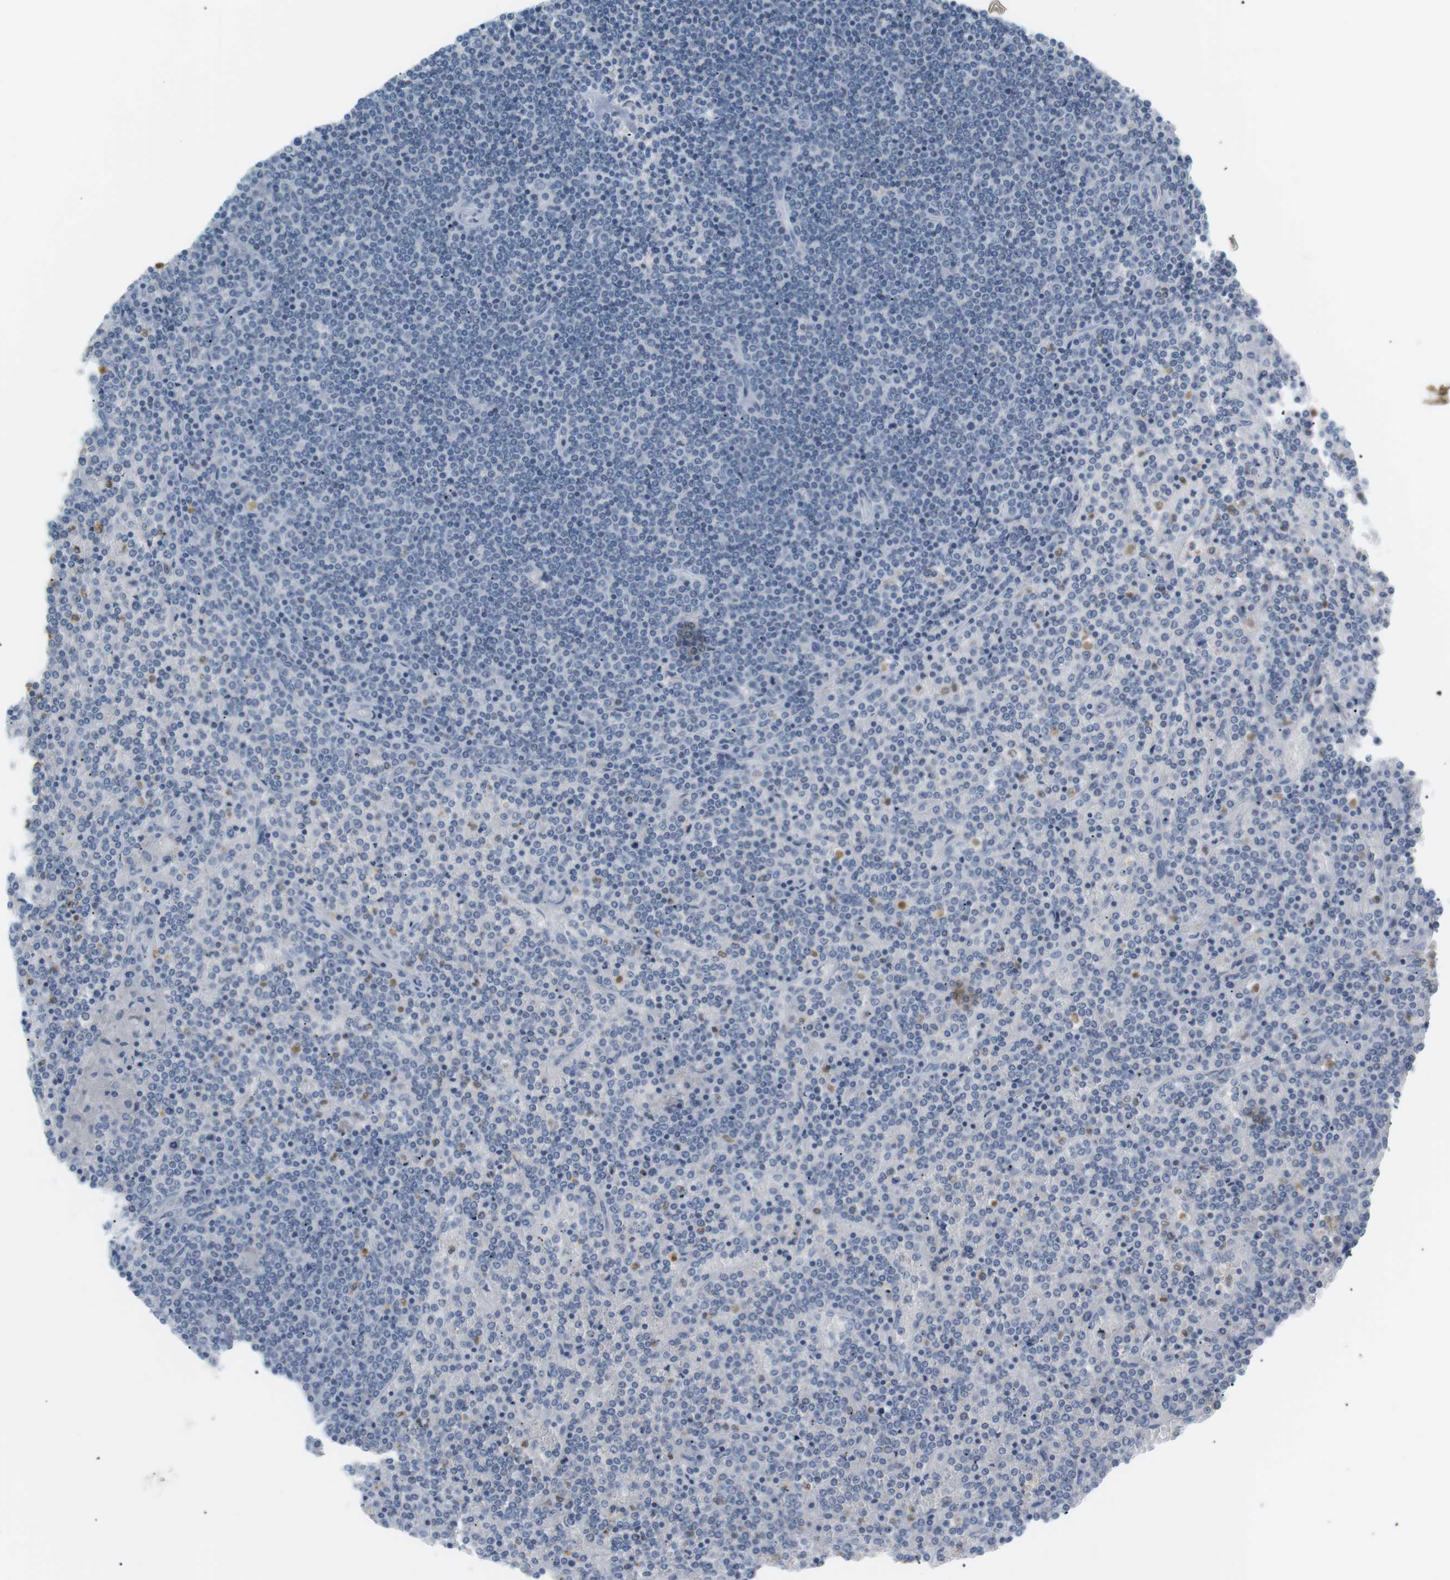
{"staining": {"intensity": "negative", "quantity": "none", "location": "none"}, "tissue": "lymphoma", "cell_type": "Tumor cells", "image_type": "cancer", "snomed": [{"axis": "morphology", "description": "Malignant lymphoma, non-Hodgkin's type, Low grade"}, {"axis": "topography", "description": "Spleen"}], "caption": "Tumor cells are negative for brown protein staining in lymphoma.", "gene": "CD300E", "patient": {"sex": "female", "age": 19}}